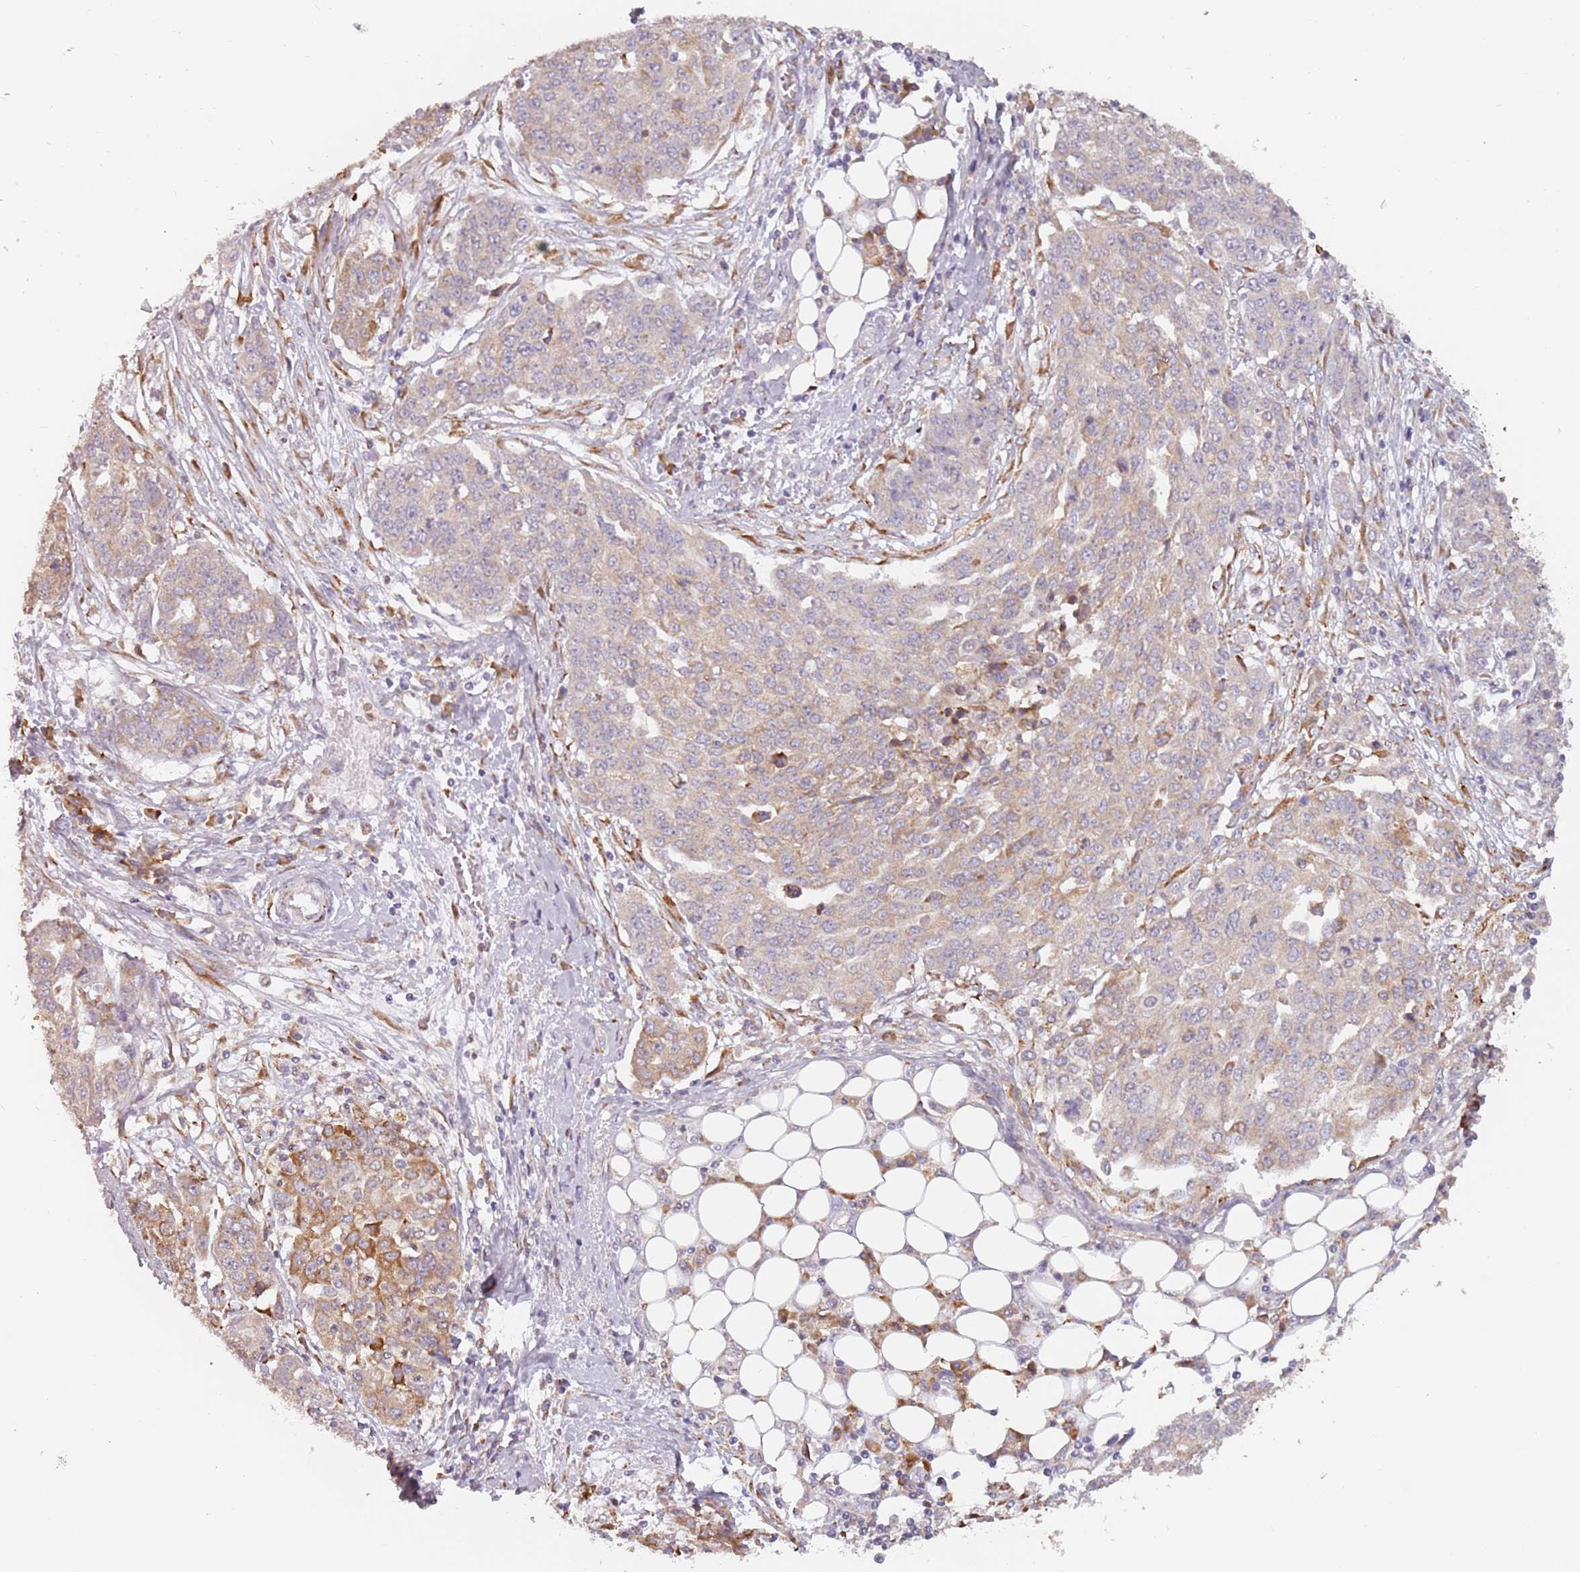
{"staining": {"intensity": "moderate", "quantity": "<25%", "location": "cytoplasmic/membranous"}, "tissue": "ovarian cancer", "cell_type": "Tumor cells", "image_type": "cancer", "snomed": [{"axis": "morphology", "description": "Cystadenocarcinoma, serous, NOS"}, {"axis": "topography", "description": "Soft tissue"}, {"axis": "topography", "description": "Ovary"}], "caption": "IHC (DAB (3,3'-diaminobenzidine)) staining of ovarian cancer (serous cystadenocarcinoma) demonstrates moderate cytoplasmic/membranous protein positivity in approximately <25% of tumor cells.", "gene": "RPS9", "patient": {"sex": "female", "age": 57}}